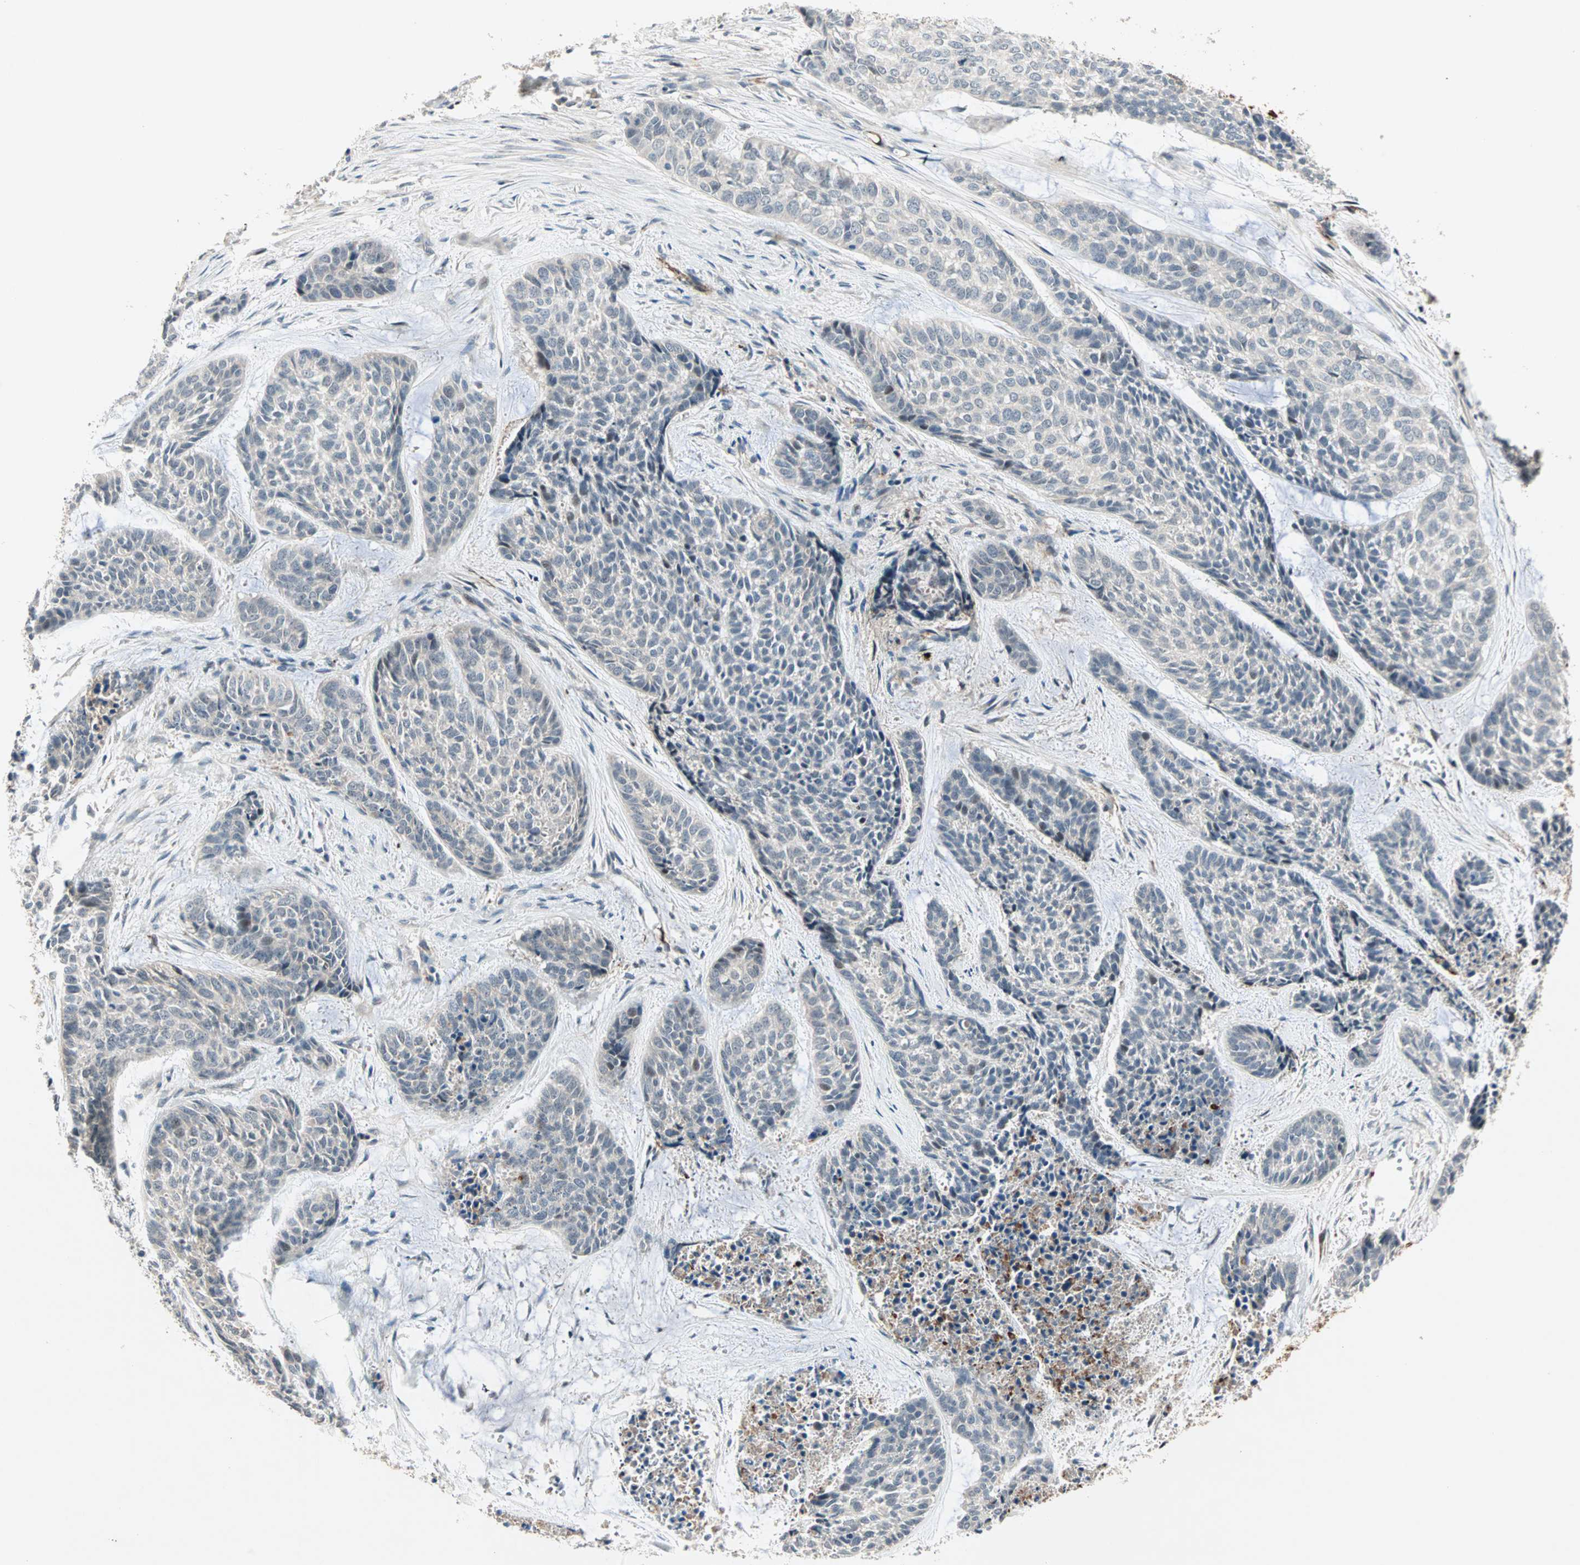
{"staining": {"intensity": "negative", "quantity": "none", "location": "none"}, "tissue": "skin cancer", "cell_type": "Tumor cells", "image_type": "cancer", "snomed": [{"axis": "morphology", "description": "Basal cell carcinoma"}, {"axis": "topography", "description": "Skin"}], "caption": "Immunohistochemistry histopathology image of skin cancer stained for a protein (brown), which demonstrates no positivity in tumor cells.", "gene": "PROS1", "patient": {"sex": "female", "age": 64}}